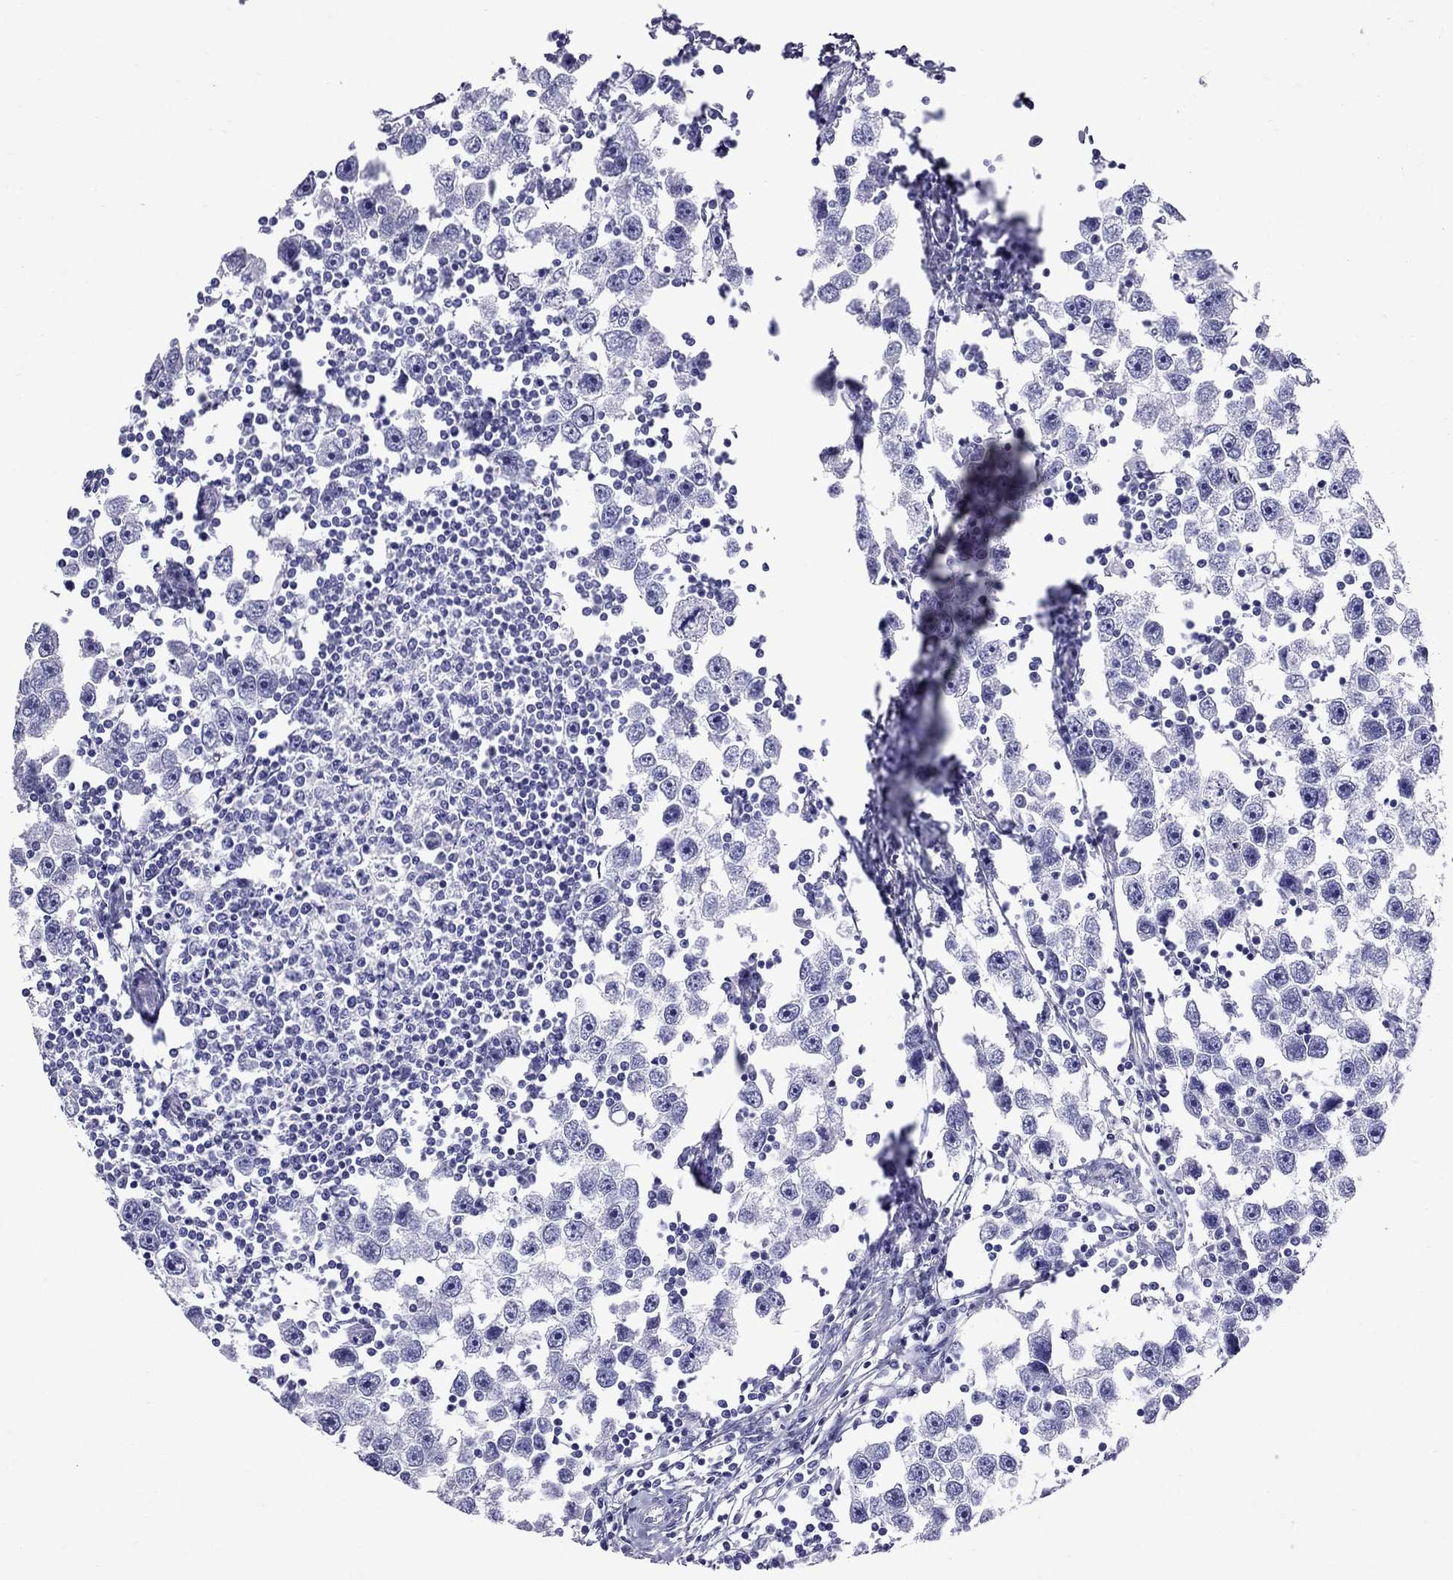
{"staining": {"intensity": "negative", "quantity": "none", "location": "none"}, "tissue": "testis cancer", "cell_type": "Tumor cells", "image_type": "cancer", "snomed": [{"axis": "morphology", "description": "Seminoma, NOS"}, {"axis": "topography", "description": "Testis"}], "caption": "High magnification brightfield microscopy of testis cancer stained with DAB (brown) and counterstained with hematoxylin (blue): tumor cells show no significant positivity.", "gene": "AVPR1B", "patient": {"sex": "male", "age": 30}}